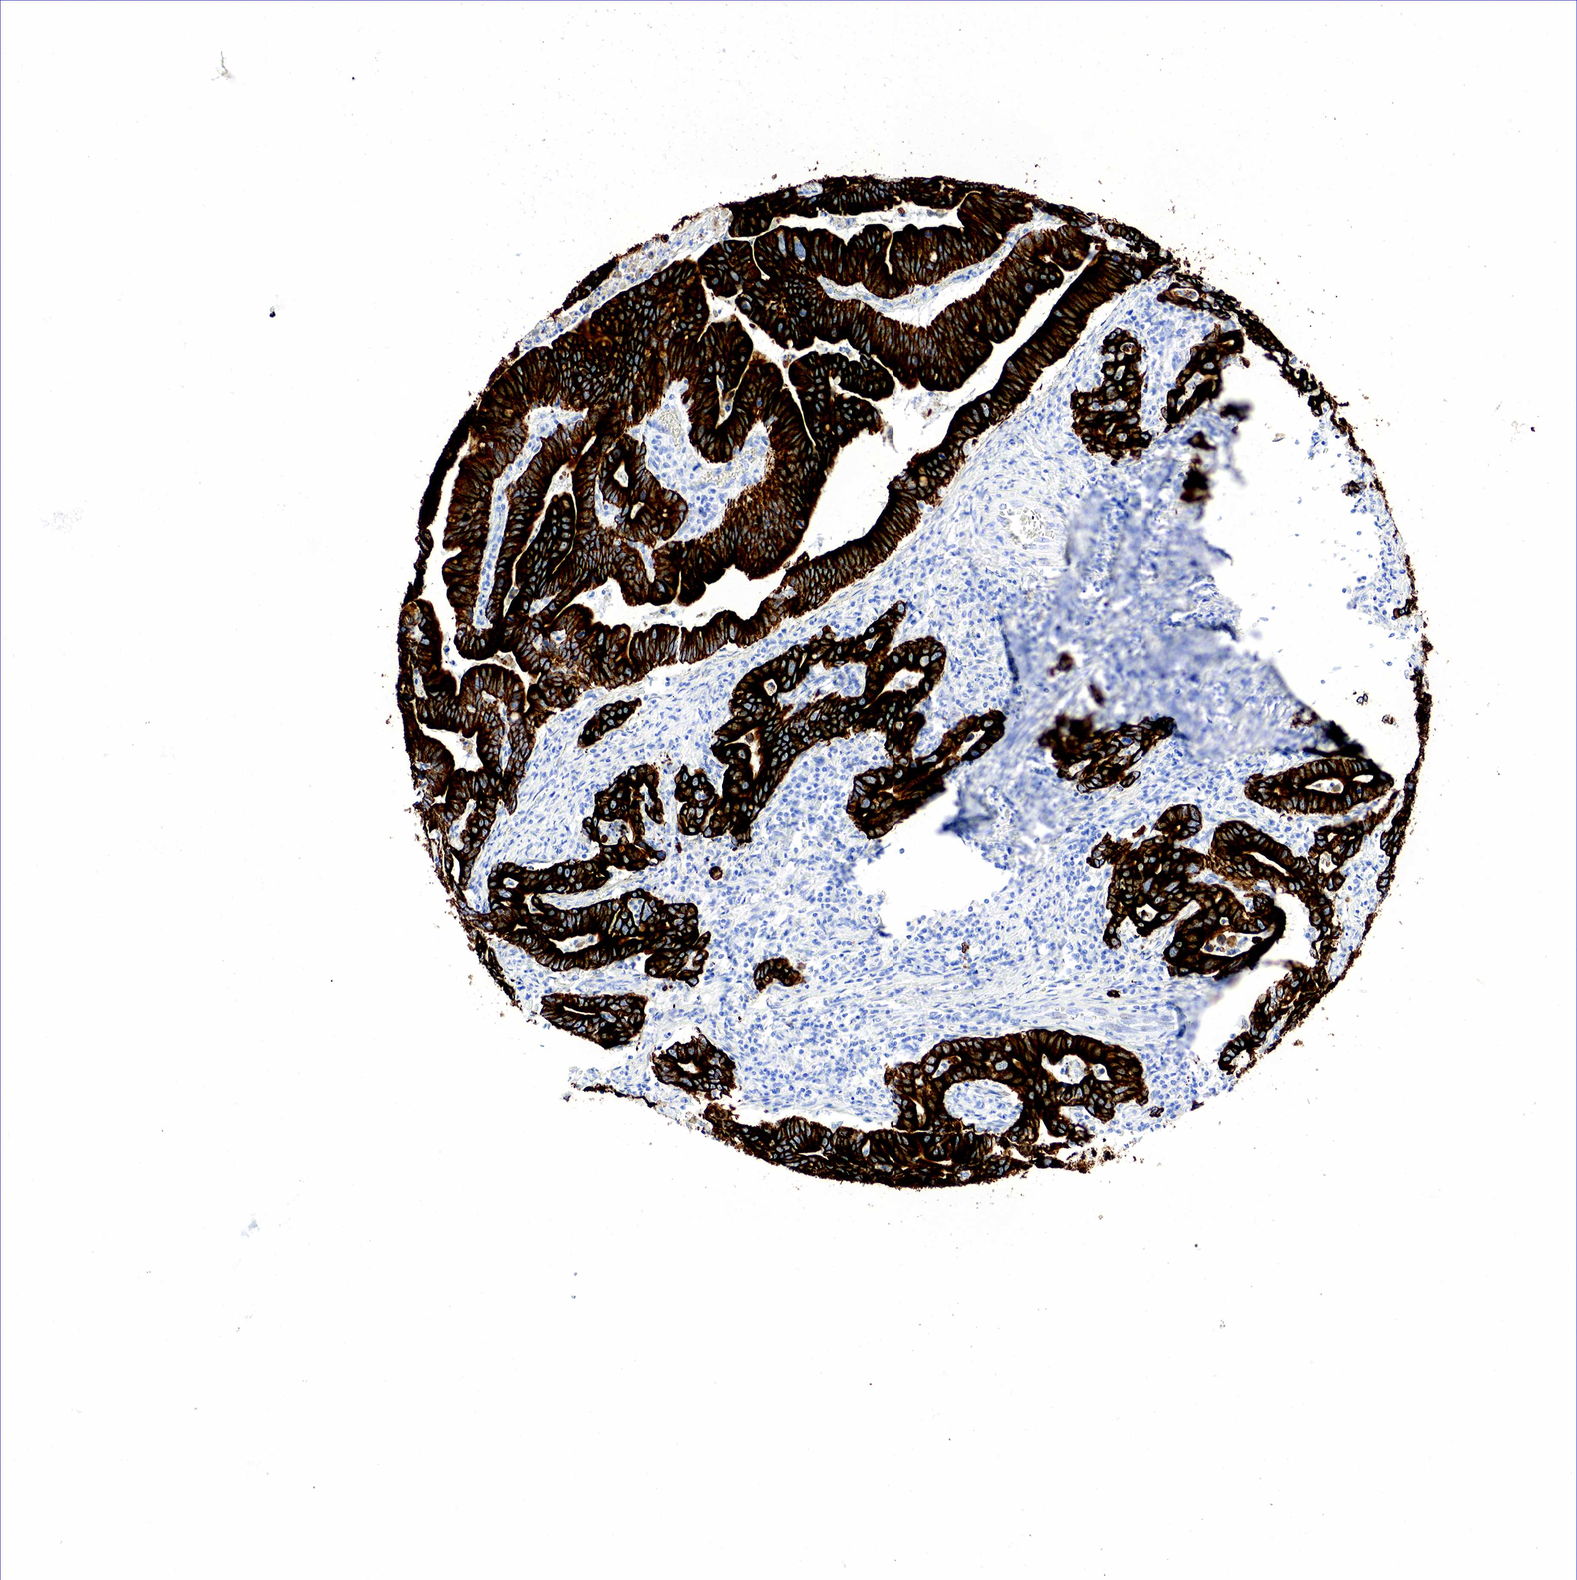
{"staining": {"intensity": "strong", "quantity": ">75%", "location": "cytoplasmic/membranous"}, "tissue": "stomach cancer", "cell_type": "Tumor cells", "image_type": "cancer", "snomed": [{"axis": "morphology", "description": "Adenocarcinoma, NOS"}, {"axis": "topography", "description": "Stomach, upper"}], "caption": "Immunohistochemical staining of human adenocarcinoma (stomach) shows strong cytoplasmic/membranous protein positivity in approximately >75% of tumor cells.", "gene": "KRT18", "patient": {"sex": "male", "age": 63}}